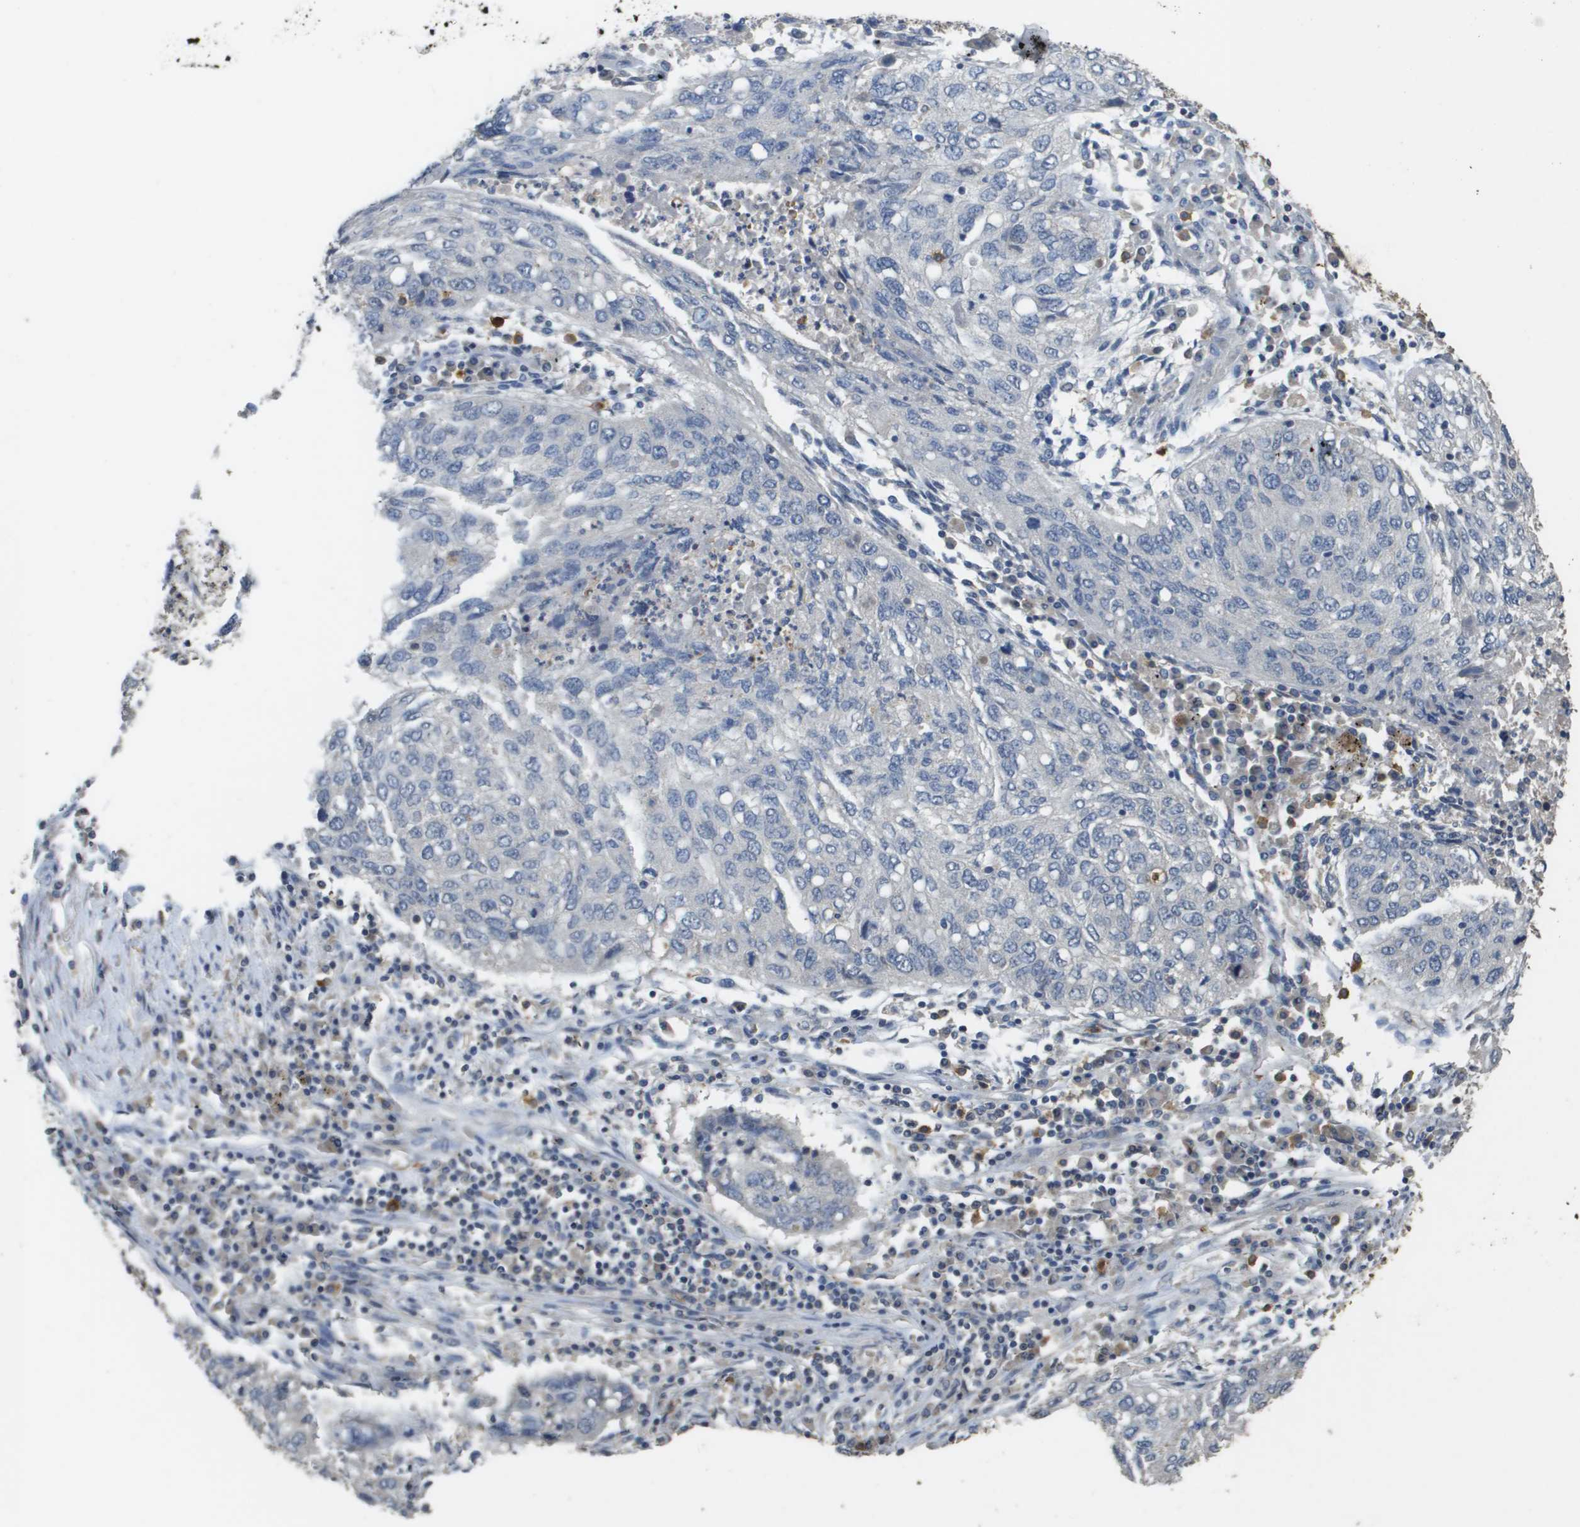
{"staining": {"intensity": "negative", "quantity": "none", "location": "none"}, "tissue": "lung cancer", "cell_type": "Tumor cells", "image_type": "cancer", "snomed": [{"axis": "morphology", "description": "Squamous cell carcinoma, NOS"}, {"axis": "topography", "description": "Lung"}], "caption": "The histopathology image demonstrates no staining of tumor cells in squamous cell carcinoma (lung). The staining was performed using DAB to visualize the protein expression in brown, while the nuclei were stained in blue with hematoxylin (Magnification: 20x).", "gene": "RAB27B", "patient": {"sex": "female", "age": 63}}